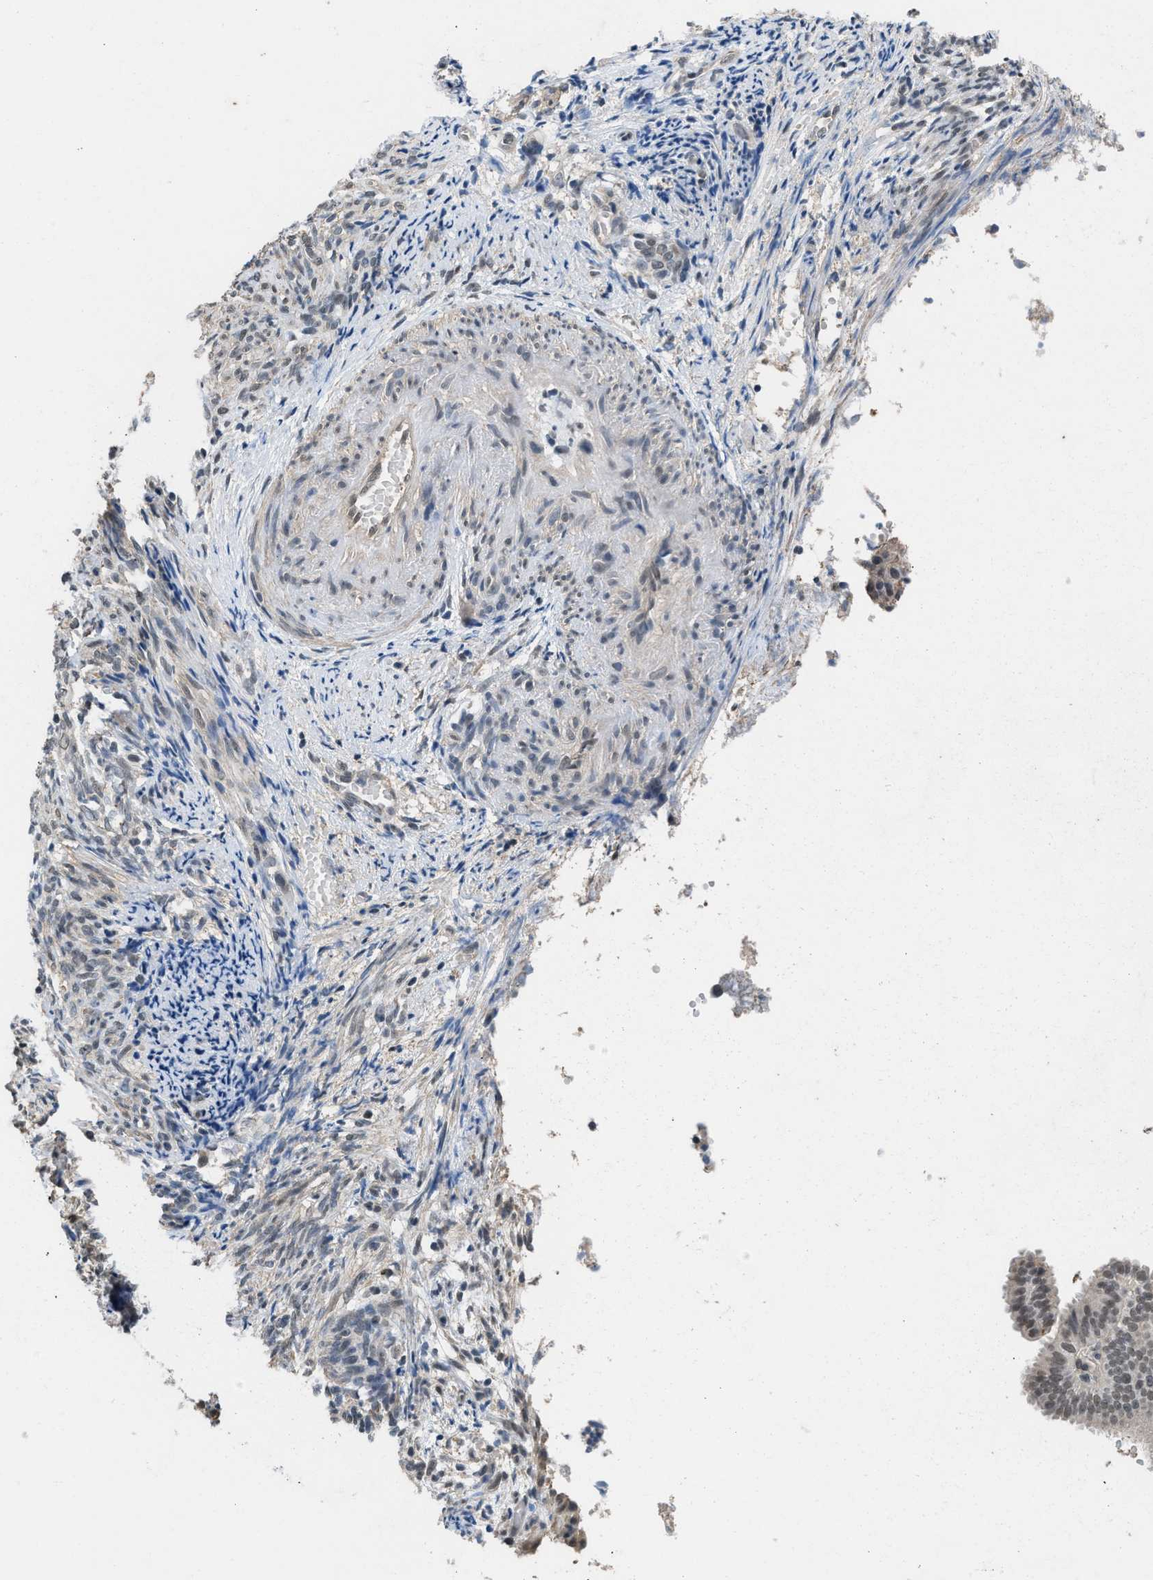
{"staining": {"intensity": "moderate", "quantity": "<25%", "location": "nuclear"}, "tissue": "endometrial cancer", "cell_type": "Tumor cells", "image_type": "cancer", "snomed": [{"axis": "morphology", "description": "Adenocarcinoma, NOS"}, {"axis": "topography", "description": "Endometrium"}], "caption": "Immunohistochemistry (IHC) micrograph of endometrial adenocarcinoma stained for a protein (brown), which reveals low levels of moderate nuclear expression in approximately <25% of tumor cells.", "gene": "TERF2IP", "patient": {"sex": "female", "age": 58}}